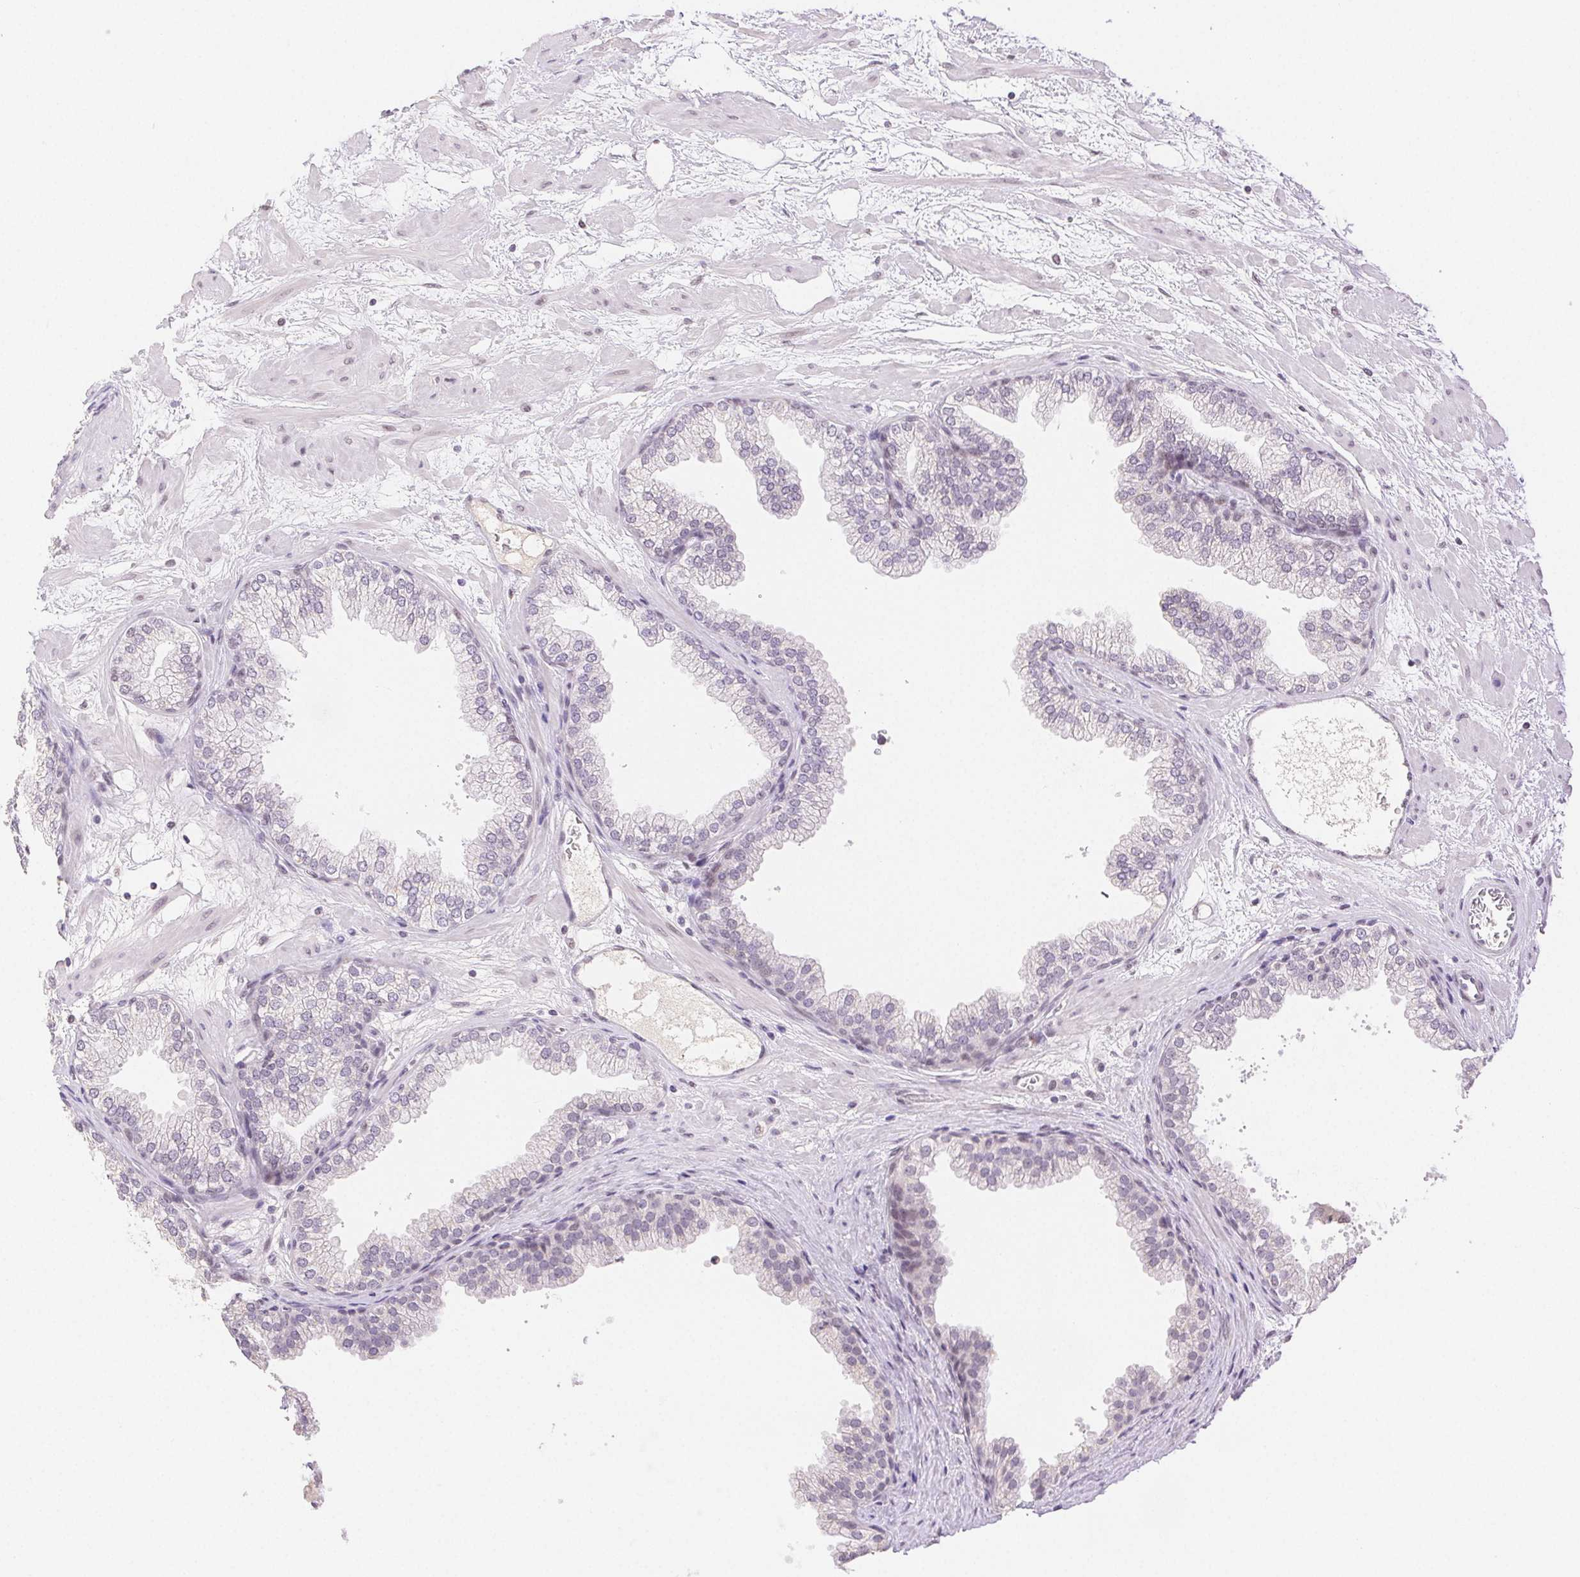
{"staining": {"intensity": "weak", "quantity": "25%-75%", "location": "nuclear"}, "tissue": "prostate", "cell_type": "Glandular cells", "image_type": "normal", "snomed": [{"axis": "morphology", "description": "Normal tissue, NOS"}, {"axis": "topography", "description": "Prostate"}], "caption": "Immunohistochemistry photomicrograph of unremarkable prostate: human prostate stained using immunohistochemistry reveals low levels of weak protein expression localized specifically in the nuclear of glandular cells, appearing as a nuclear brown color.", "gene": "H2AZ1", "patient": {"sex": "male", "age": 37}}